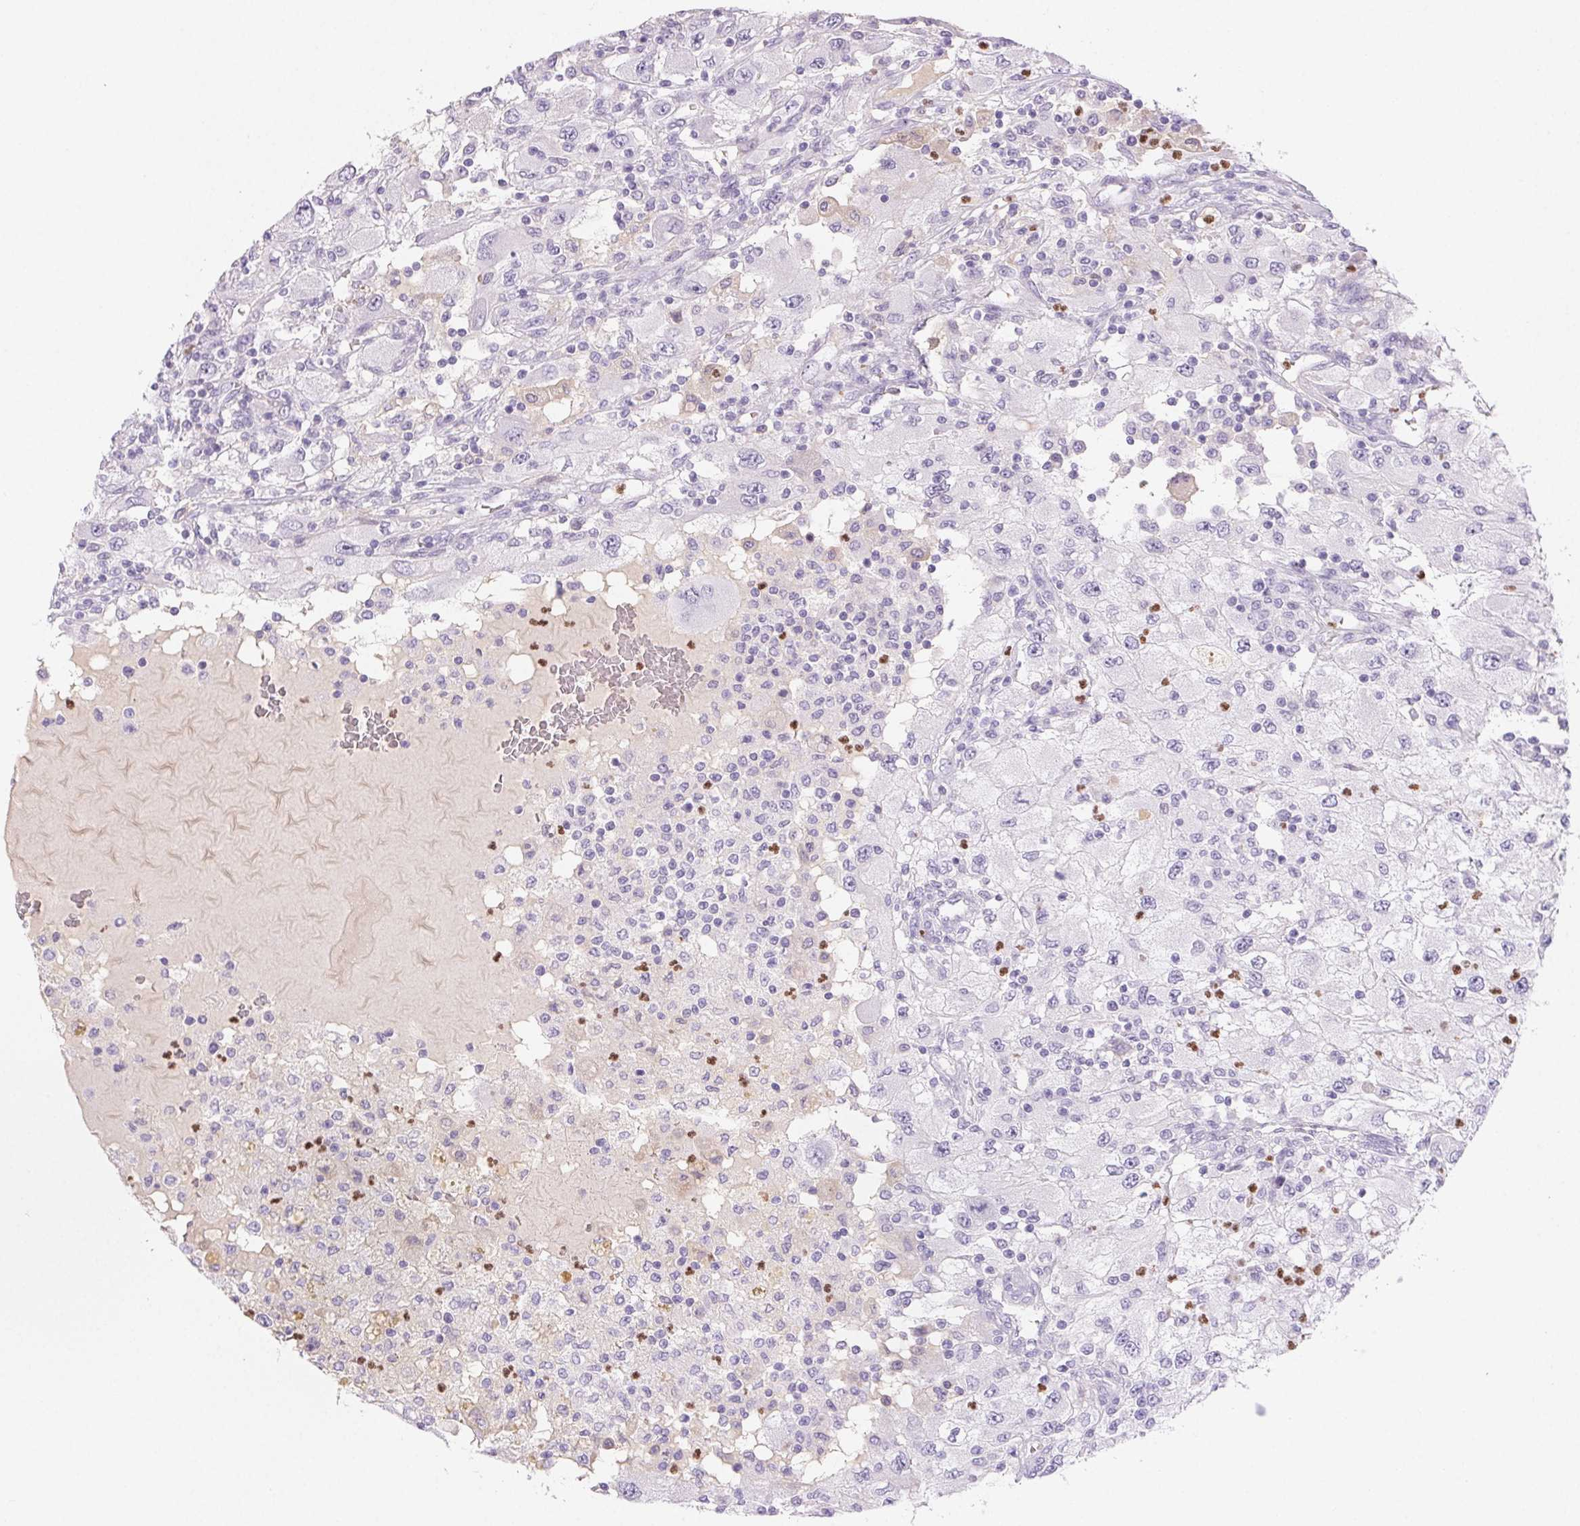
{"staining": {"intensity": "negative", "quantity": "none", "location": "none"}, "tissue": "renal cancer", "cell_type": "Tumor cells", "image_type": "cancer", "snomed": [{"axis": "morphology", "description": "Adenocarcinoma, NOS"}, {"axis": "topography", "description": "Kidney"}], "caption": "A high-resolution histopathology image shows IHC staining of renal cancer (adenocarcinoma), which reveals no significant staining in tumor cells.", "gene": "PADI4", "patient": {"sex": "female", "age": 67}}